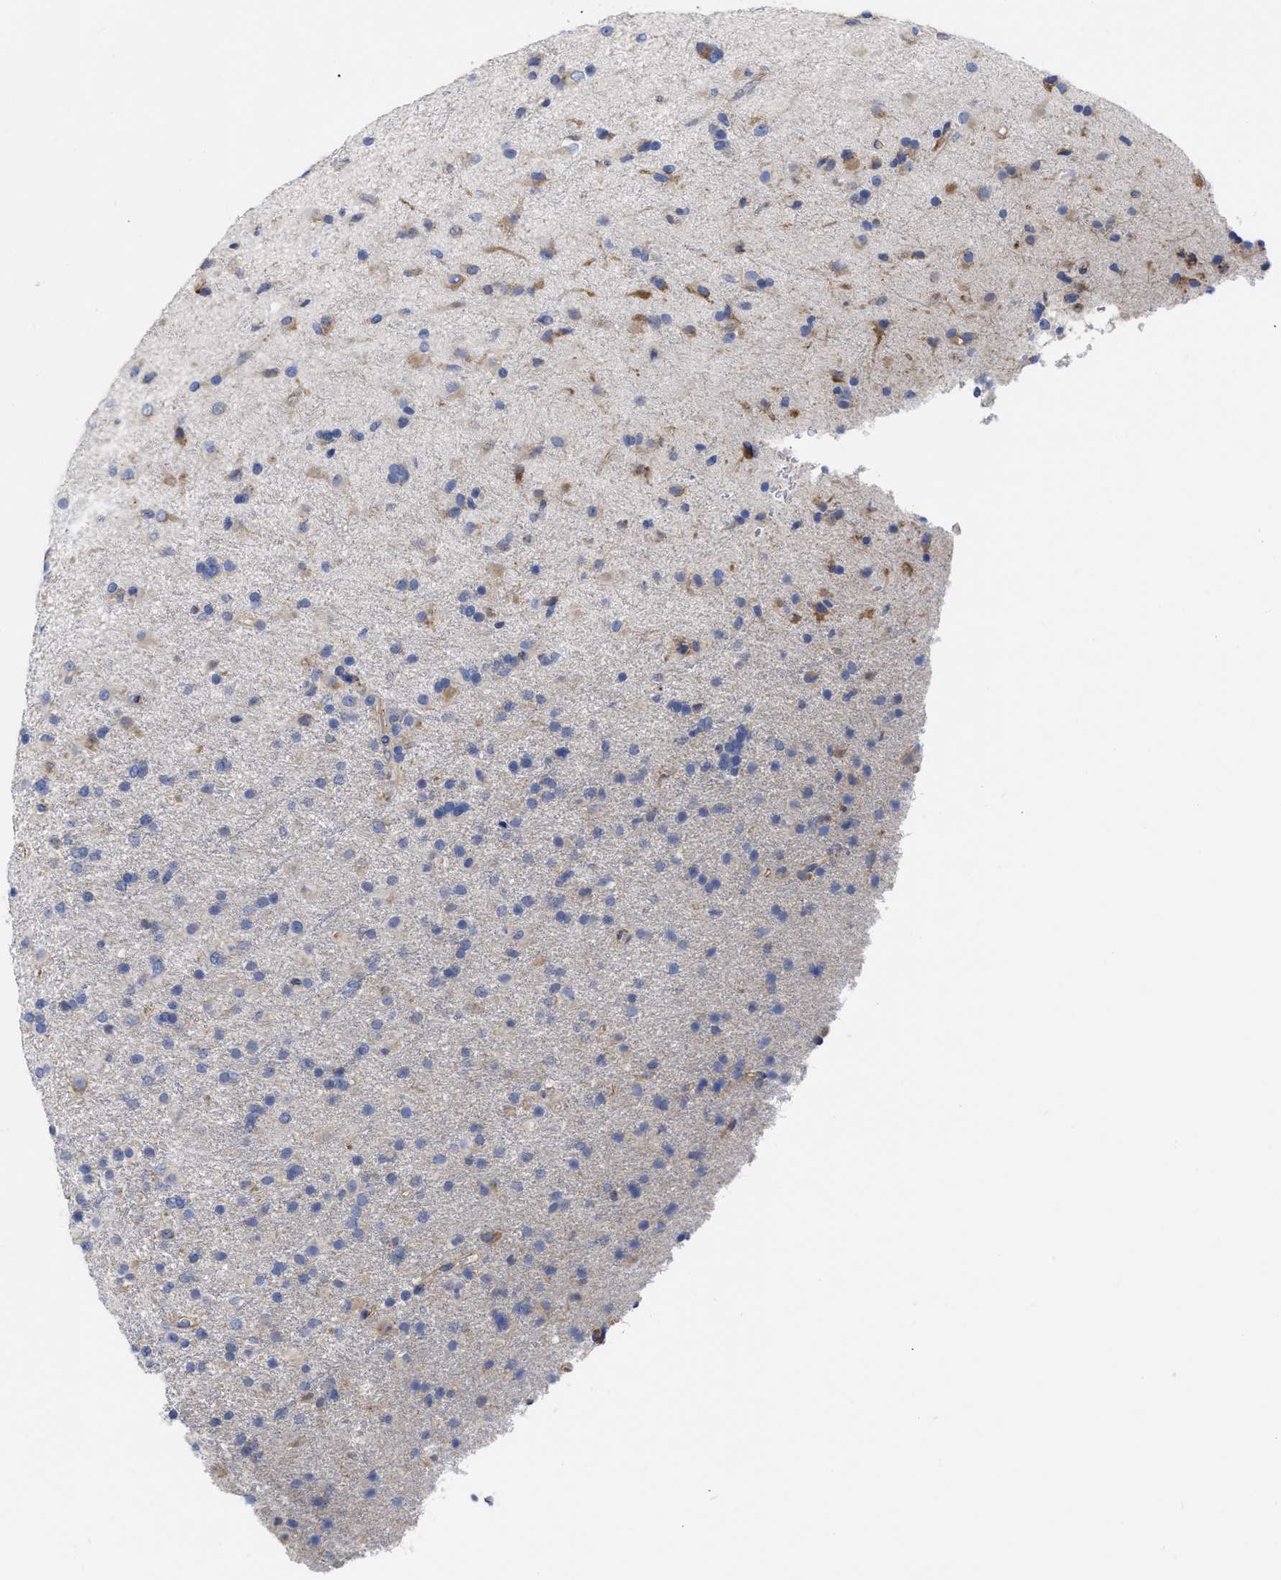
{"staining": {"intensity": "moderate", "quantity": "25%-75%", "location": "cytoplasmic/membranous"}, "tissue": "glioma", "cell_type": "Tumor cells", "image_type": "cancer", "snomed": [{"axis": "morphology", "description": "Glioma, malignant, Low grade"}, {"axis": "topography", "description": "Brain"}], "caption": "This is an image of immunohistochemistry staining of malignant low-grade glioma, which shows moderate positivity in the cytoplasmic/membranous of tumor cells.", "gene": "CFAP298", "patient": {"sex": "male", "age": 65}}